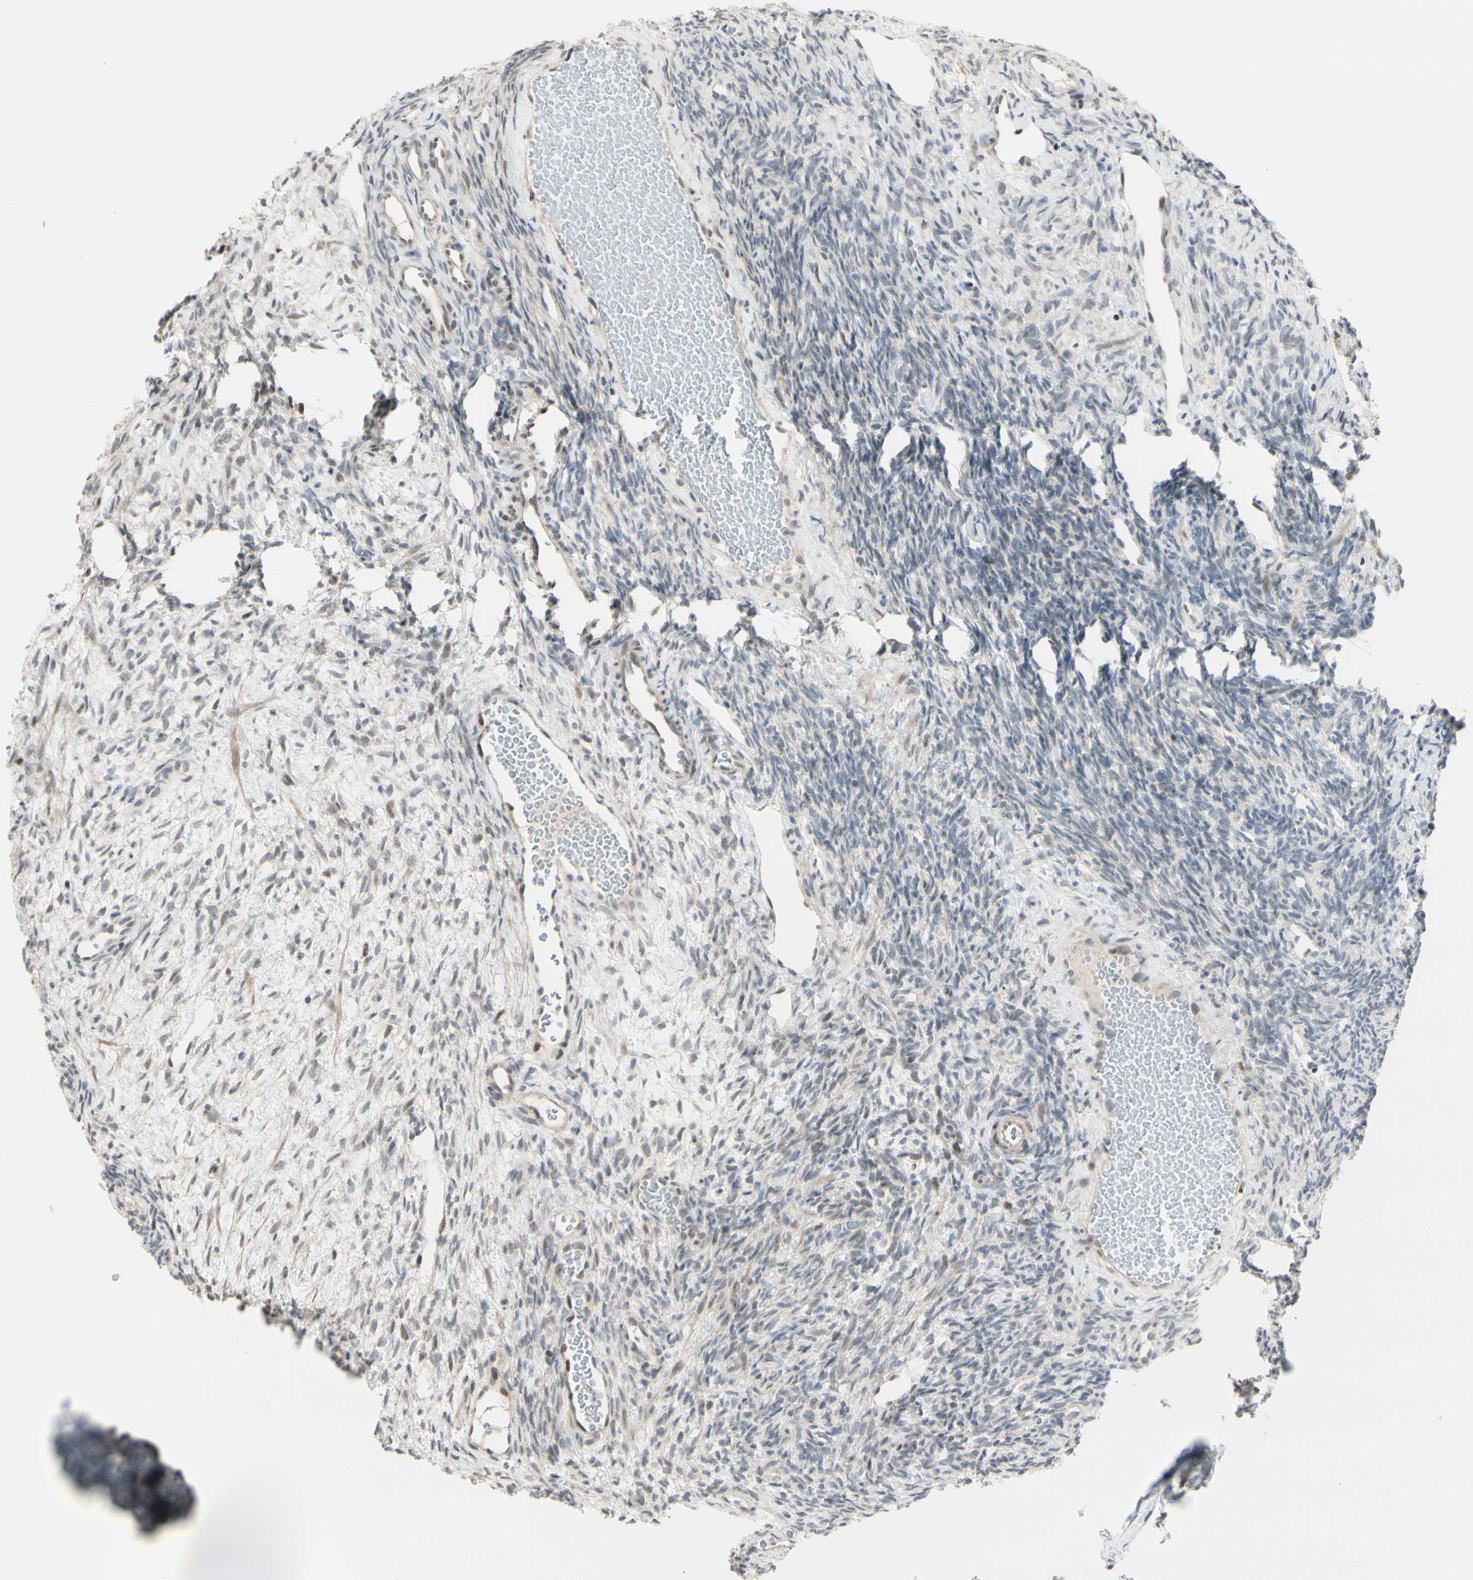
{"staining": {"intensity": "weak", "quantity": ">75%", "location": "cytoplasmic/membranous"}, "tissue": "ovary", "cell_type": "Ovarian stroma cells", "image_type": "normal", "snomed": [{"axis": "morphology", "description": "Normal tissue, NOS"}, {"axis": "topography", "description": "Ovary"}], "caption": "A low amount of weak cytoplasmic/membranous expression is present in approximately >75% of ovarian stroma cells in benign ovary.", "gene": "BRMS1", "patient": {"sex": "female", "age": 35}}